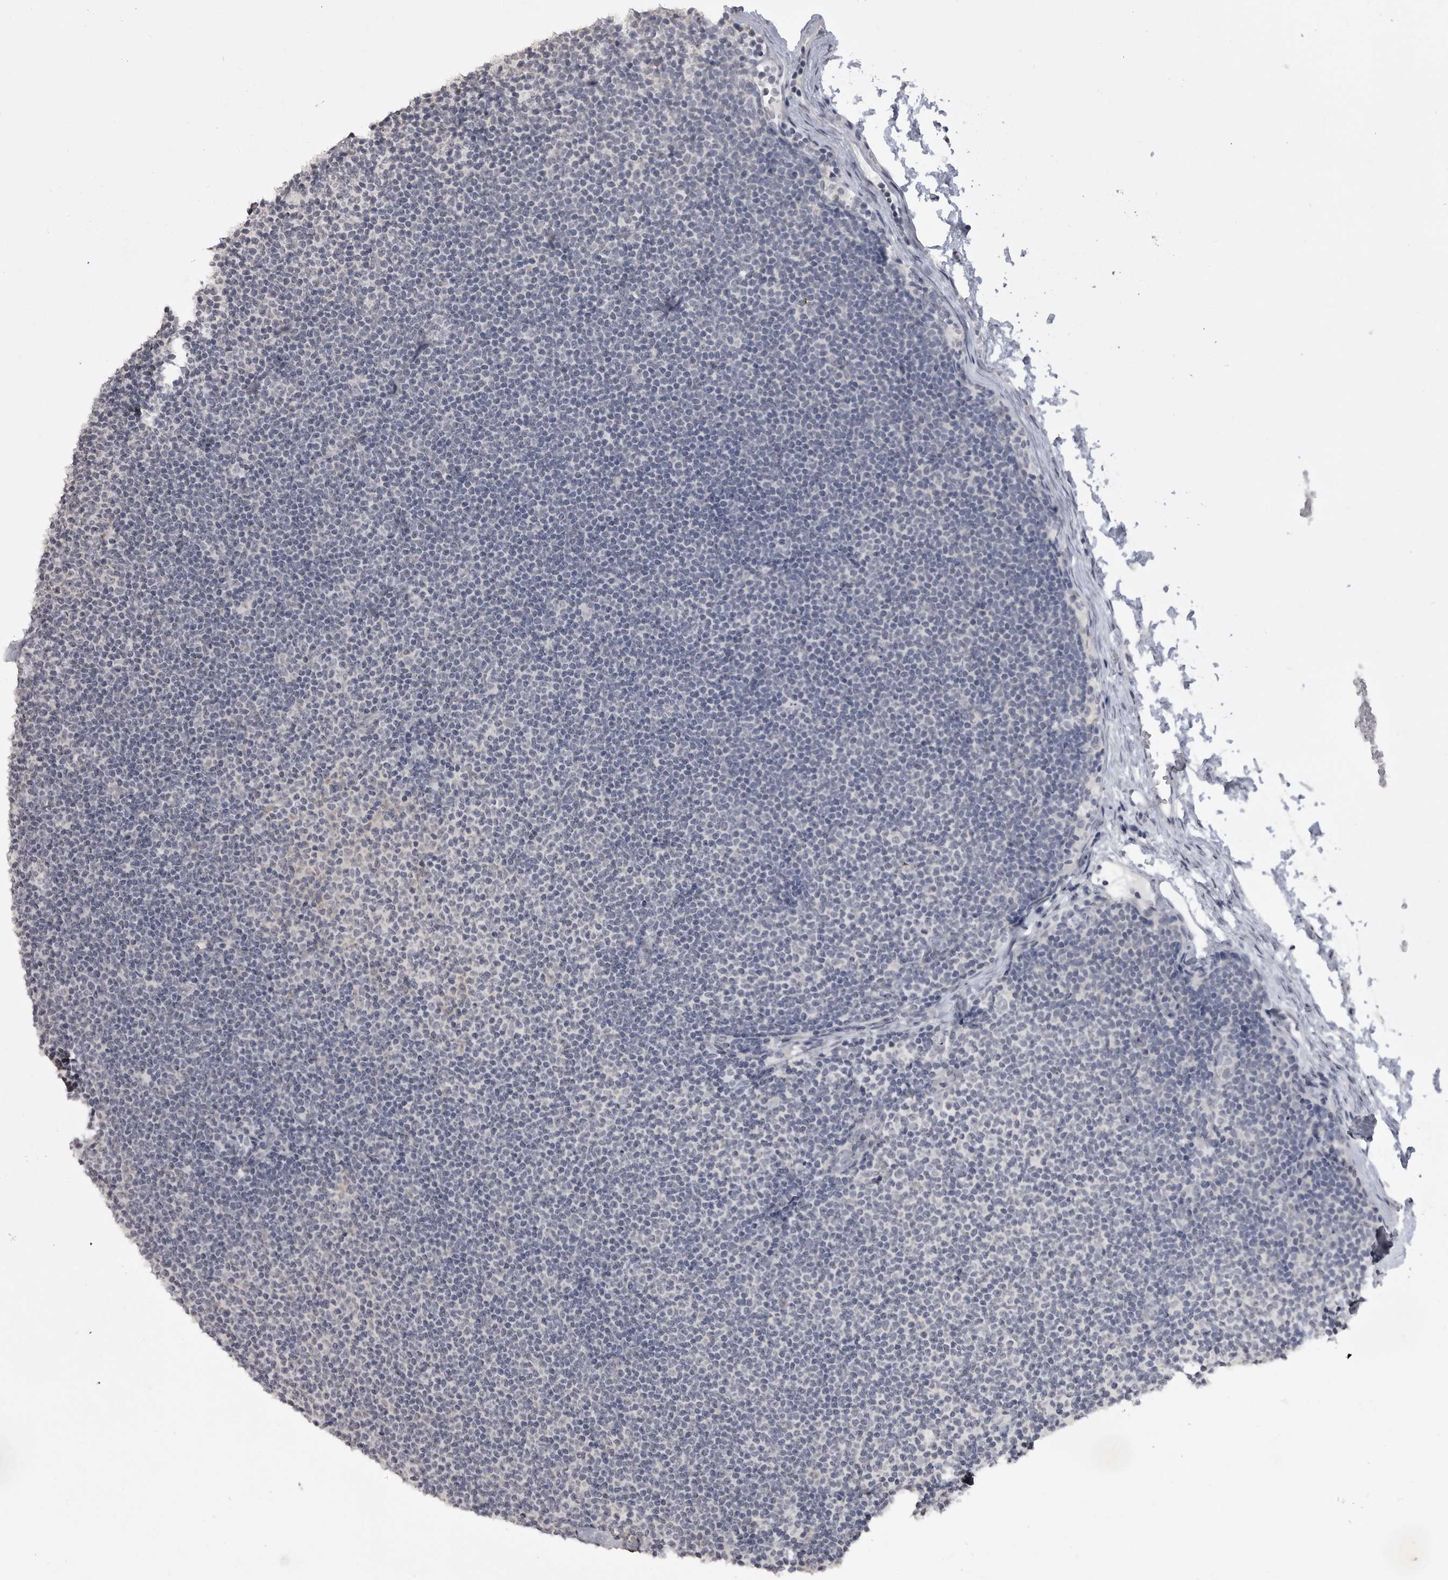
{"staining": {"intensity": "negative", "quantity": "none", "location": "none"}, "tissue": "lymphoma", "cell_type": "Tumor cells", "image_type": "cancer", "snomed": [{"axis": "morphology", "description": "Malignant lymphoma, non-Hodgkin's type, Low grade"}, {"axis": "topography", "description": "Lymph node"}], "caption": "This is a histopathology image of IHC staining of lymphoma, which shows no positivity in tumor cells. (DAB (3,3'-diaminobenzidine) immunohistochemistry, high magnification).", "gene": "GPN2", "patient": {"sex": "female", "age": 53}}